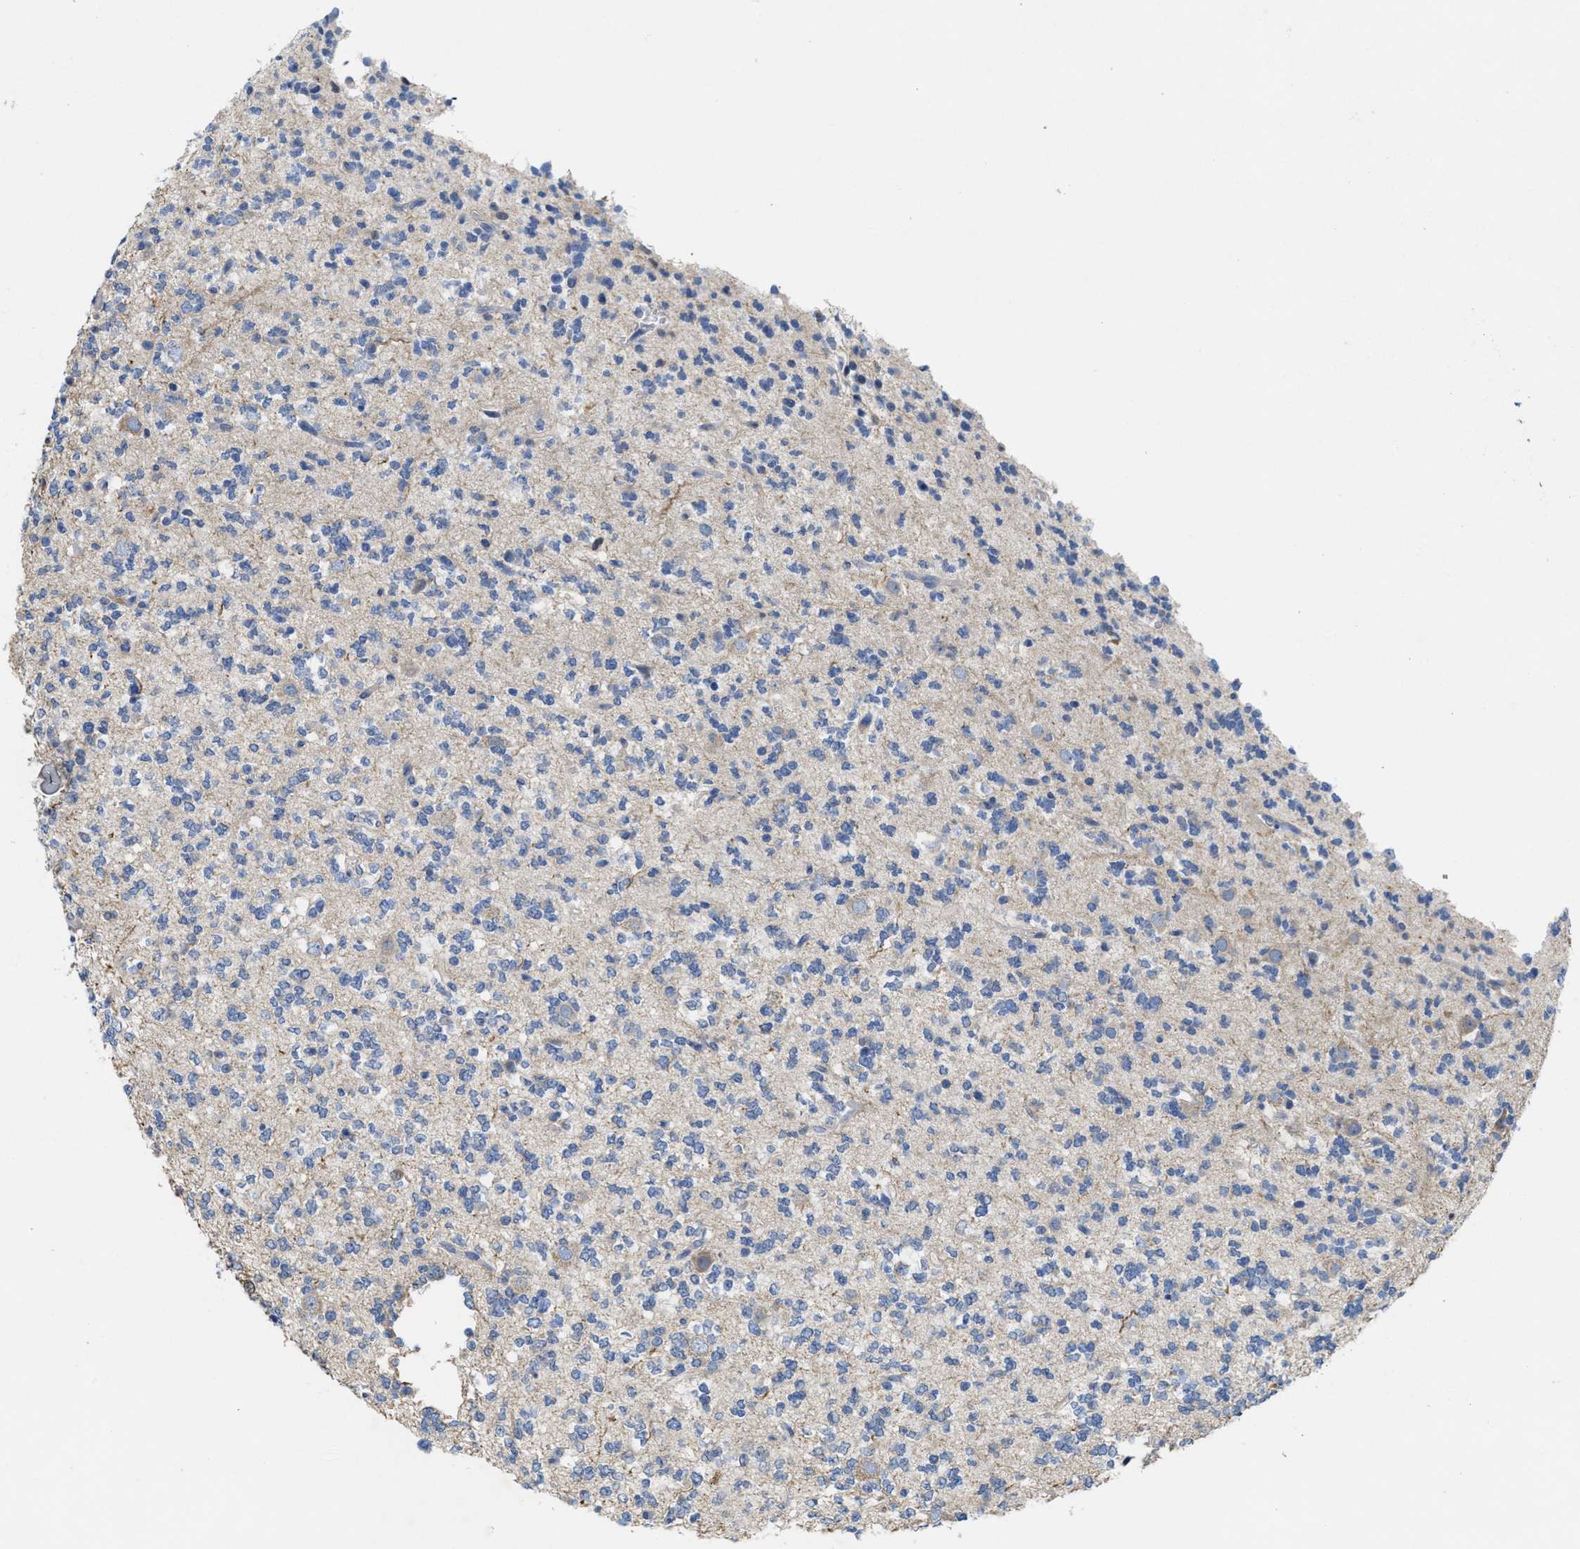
{"staining": {"intensity": "negative", "quantity": "none", "location": "none"}, "tissue": "glioma", "cell_type": "Tumor cells", "image_type": "cancer", "snomed": [{"axis": "morphology", "description": "Glioma, malignant, Low grade"}, {"axis": "topography", "description": "Brain"}], "caption": "IHC photomicrograph of malignant glioma (low-grade) stained for a protein (brown), which reveals no positivity in tumor cells.", "gene": "CPA2", "patient": {"sex": "male", "age": 38}}